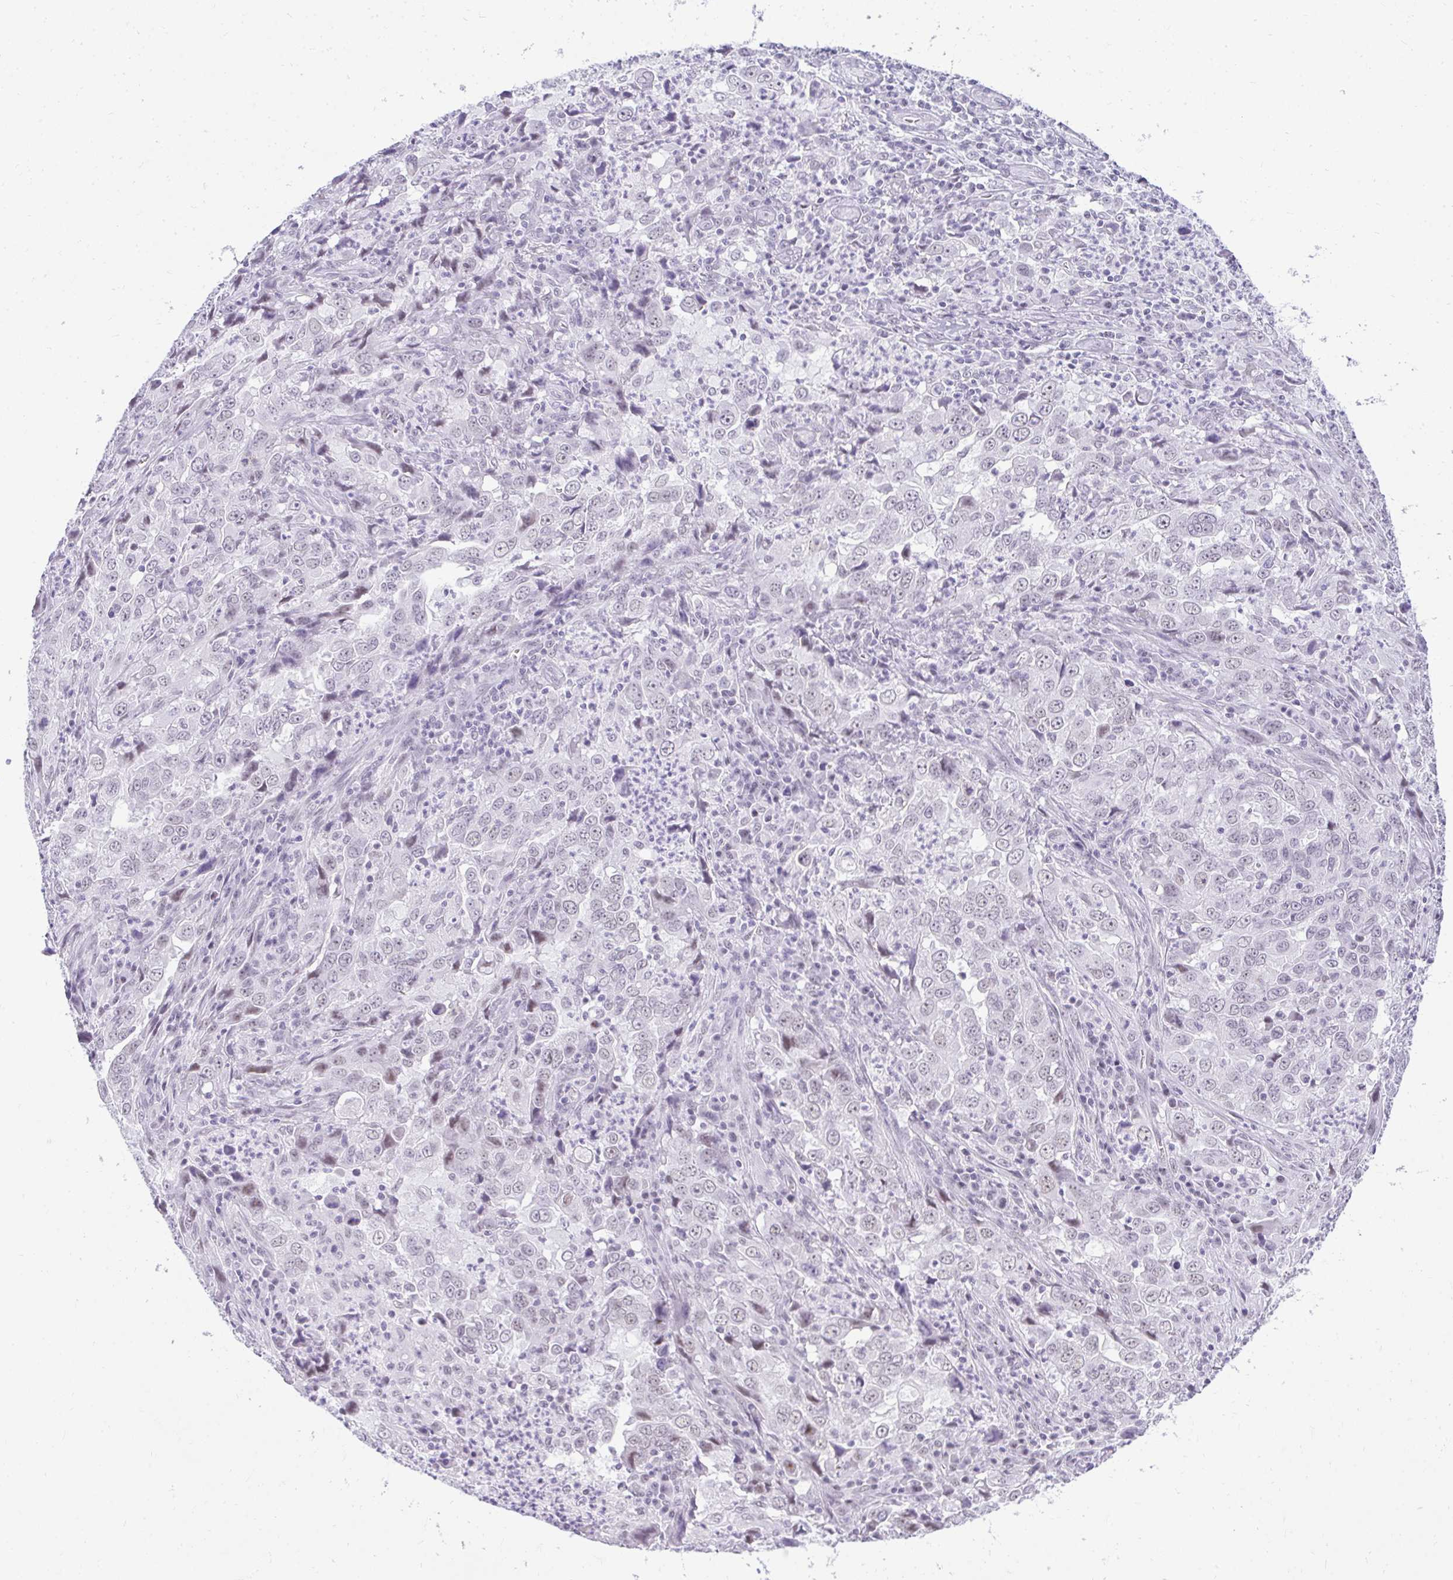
{"staining": {"intensity": "weak", "quantity": "<25%", "location": "nuclear"}, "tissue": "lung cancer", "cell_type": "Tumor cells", "image_type": "cancer", "snomed": [{"axis": "morphology", "description": "Adenocarcinoma, NOS"}, {"axis": "topography", "description": "Lung"}], "caption": "Tumor cells show no significant protein expression in lung cancer (adenocarcinoma).", "gene": "PLA2G1B", "patient": {"sex": "male", "age": 67}}